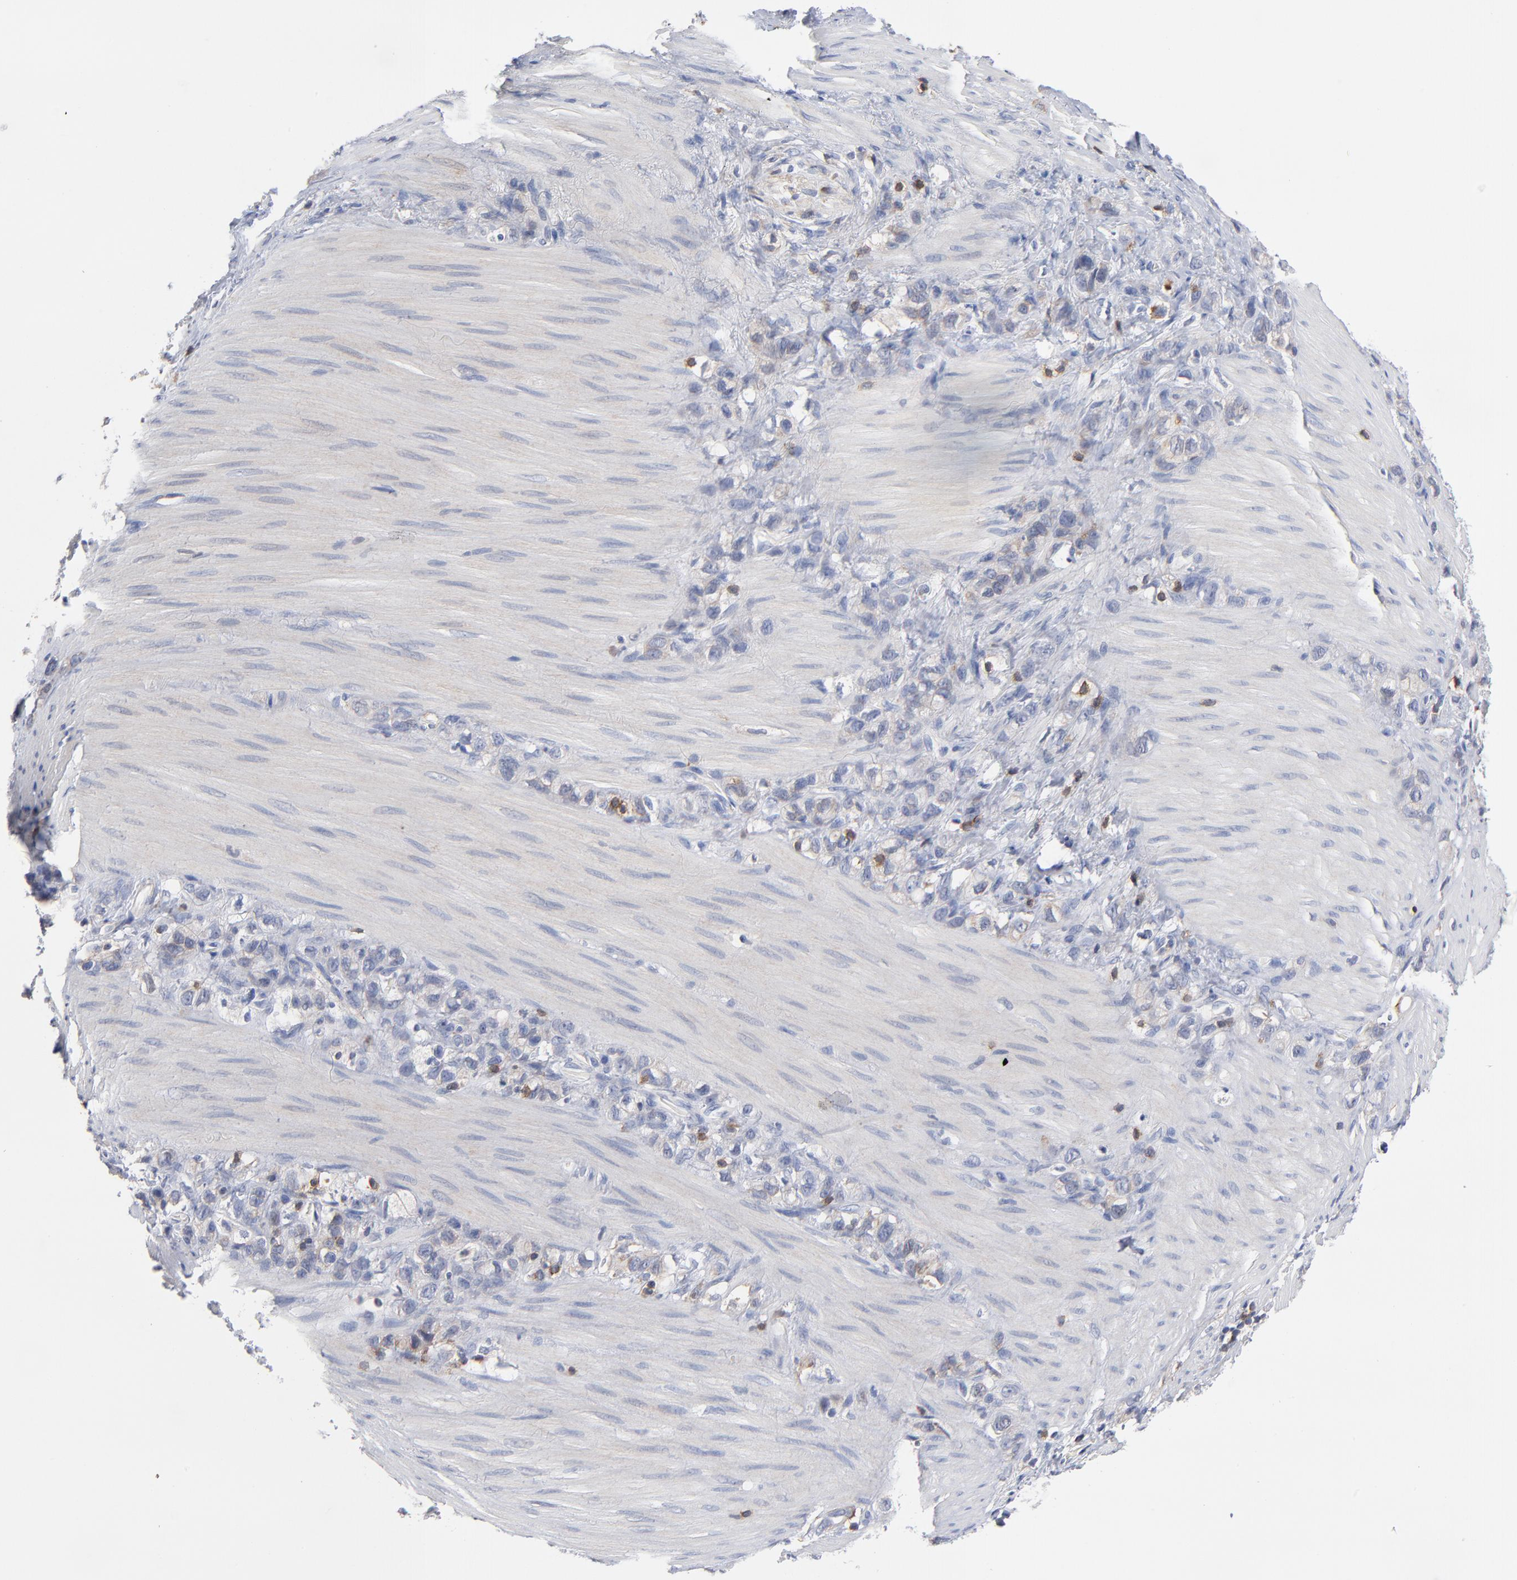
{"staining": {"intensity": "weak", "quantity": "<25%", "location": "cytoplasmic/membranous"}, "tissue": "stomach cancer", "cell_type": "Tumor cells", "image_type": "cancer", "snomed": [{"axis": "morphology", "description": "Normal tissue, NOS"}, {"axis": "morphology", "description": "Adenocarcinoma, NOS"}, {"axis": "morphology", "description": "Adenocarcinoma, High grade"}, {"axis": "topography", "description": "Stomach, upper"}, {"axis": "topography", "description": "Stomach"}], "caption": "Immunohistochemistry image of stomach adenocarcinoma stained for a protein (brown), which reveals no positivity in tumor cells.", "gene": "PDLIM2", "patient": {"sex": "female", "age": 65}}